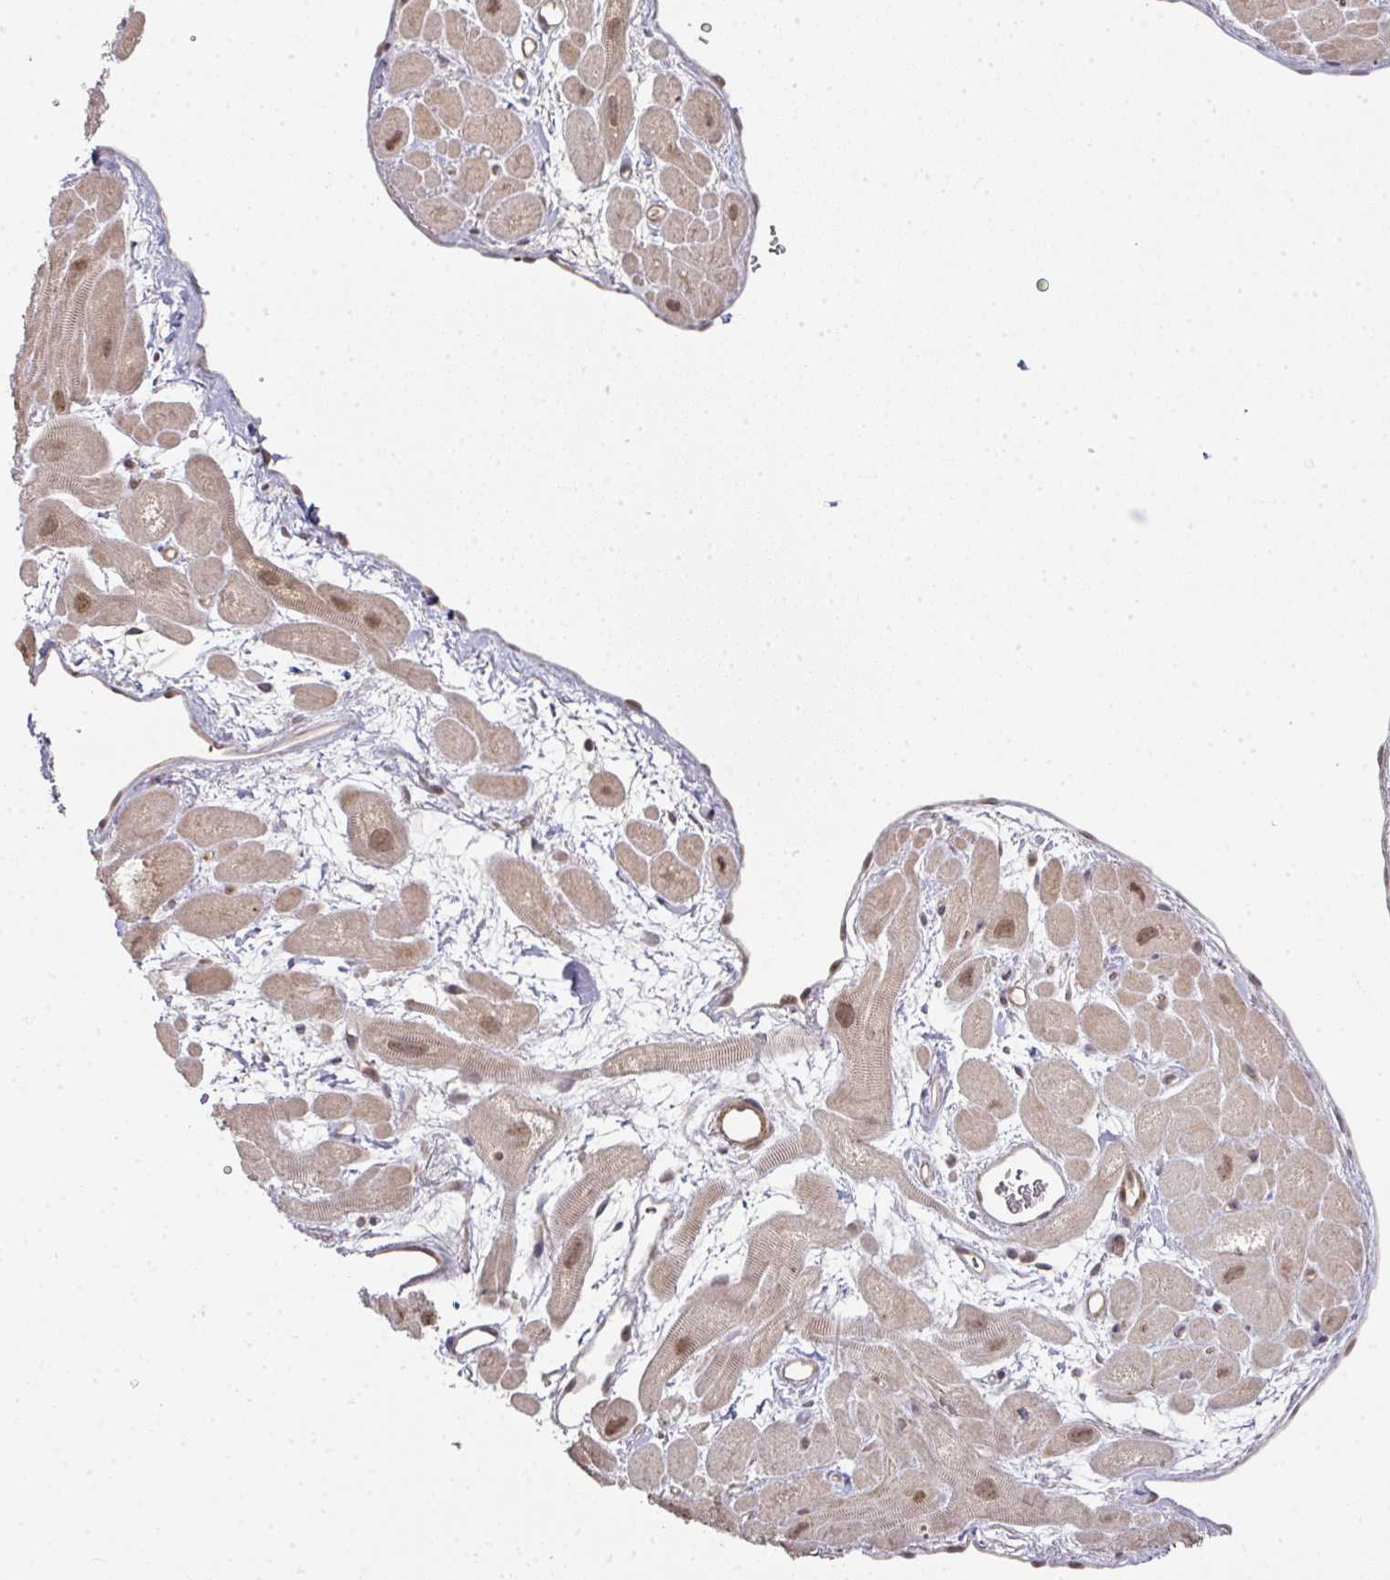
{"staining": {"intensity": "moderate", "quantity": ">75%", "location": "cytoplasmic/membranous,nuclear"}, "tissue": "heart muscle", "cell_type": "Cardiomyocytes", "image_type": "normal", "snomed": [{"axis": "morphology", "description": "Normal tissue, NOS"}, {"axis": "topography", "description": "Heart"}], "caption": "Protein staining of normal heart muscle shows moderate cytoplasmic/membranous,nuclear positivity in approximately >75% of cardiomyocytes.", "gene": "GTF2H3", "patient": {"sex": "male", "age": 49}}